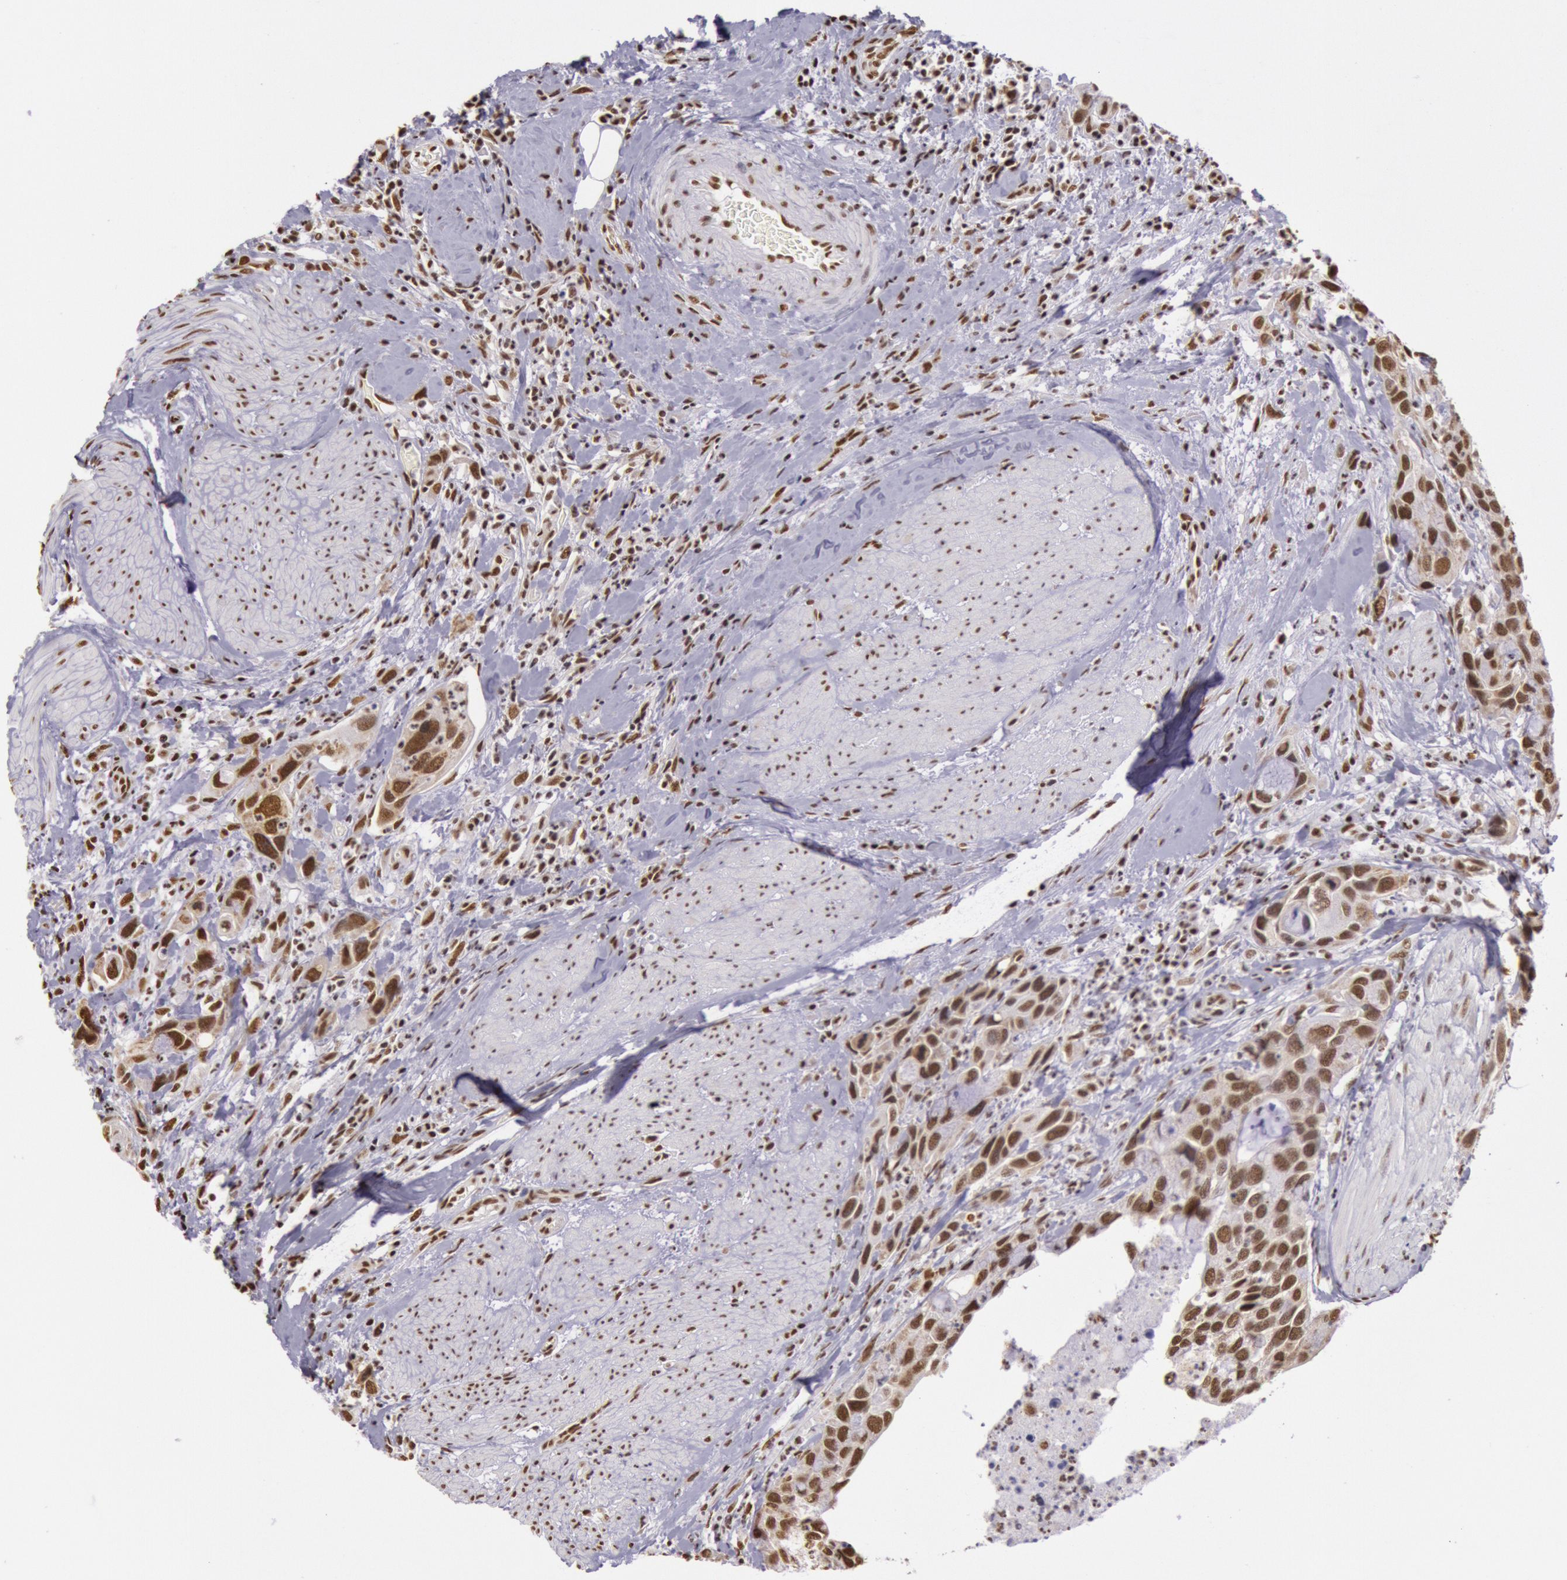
{"staining": {"intensity": "moderate", "quantity": ">75%", "location": "nuclear"}, "tissue": "urothelial cancer", "cell_type": "Tumor cells", "image_type": "cancer", "snomed": [{"axis": "morphology", "description": "Urothelial carcinoma, High grade"}, {"axis": "topography", "description": "Urinary bladder"}], "caption": "This is an image of immunohistochemistry (IHC) staining of urothelial cancer, which shows moderate positivity in the nuclear of tumor cells.", "gene": "HNRNPH2", "patient": {"sex": "male", "age": 66}}